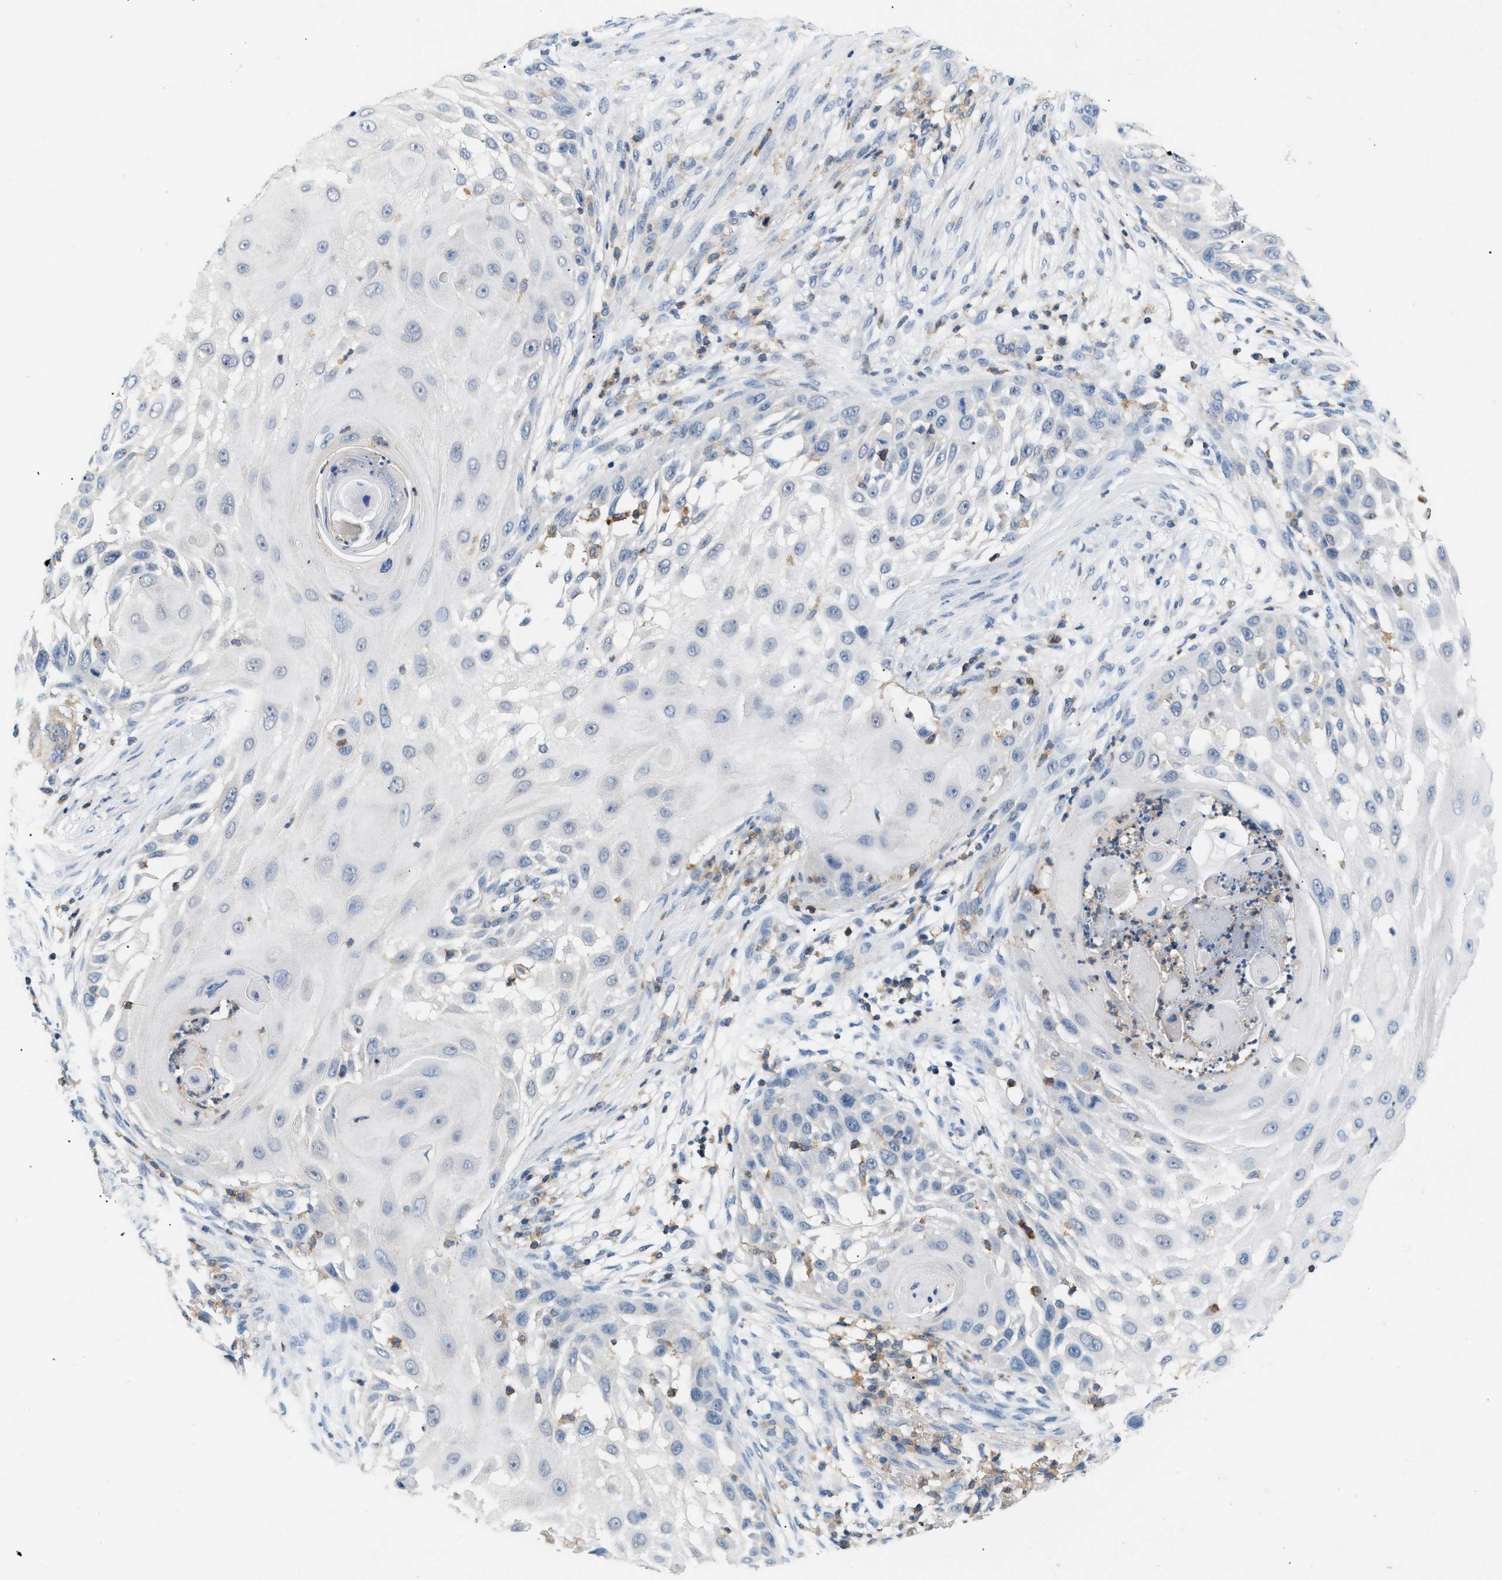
{"staining": {"intensity": "negative", "quantity": "none", "location": "none"}, "tissue": "skin cancer", "cell_type": "Tumor cells", "image_type": "cancer", "snomed": [{"axis": "morphology", "description": "Squamous cell carcinoma, NOS"}, {"axis": "topography", "description": "Skin"}], "caption": "This photomicrograph is of skin squamous cell carcinoma stained with IHC to label a protein in brown with the nuclei are counter-stained blue. There is no positivity in tumor cells.", "gene": "INPP5D", "patient": {"sex": "female", "age": 44}}